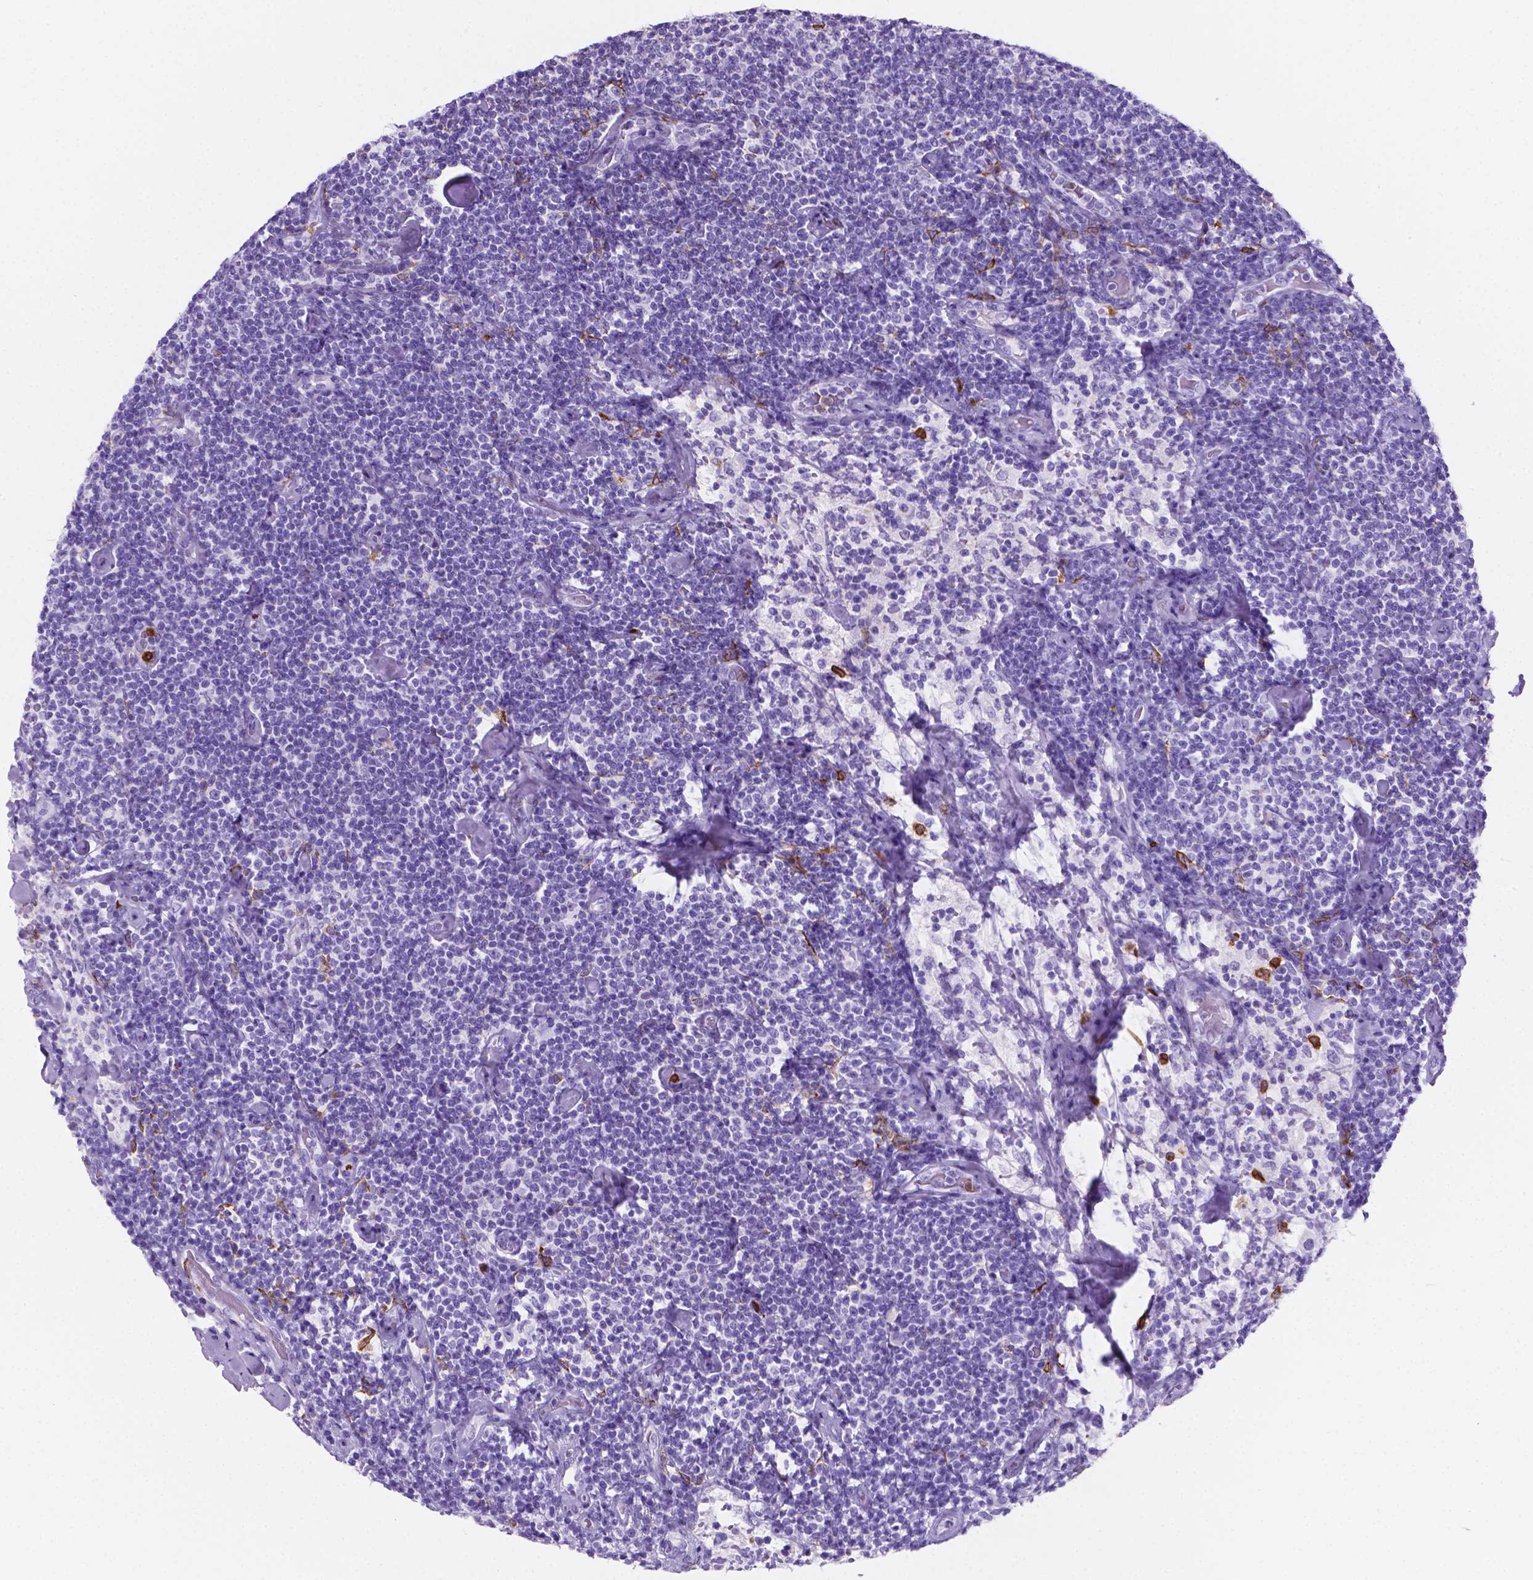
{"staining": {"intensity": "negative", "quantity": "none", "location": "none"}, "tissue": "lymphoma", "cell_type": "Tumor cells", "image_type": "cancer", "snomed": [{"axis": "morphology", "description": "Malignant lymphoma, non-Hodgkin's type, Low grade"}, {"axis": "topography", "description": "Lymph node"}], "caption": "Immunohistochemical staining of low-grade malignant lymphoma, non-Hodgkin's type exhibits no significant positivity in tumor cells.", "gene": "MACF1", "patient": {"sex": "male", "age": 81}}